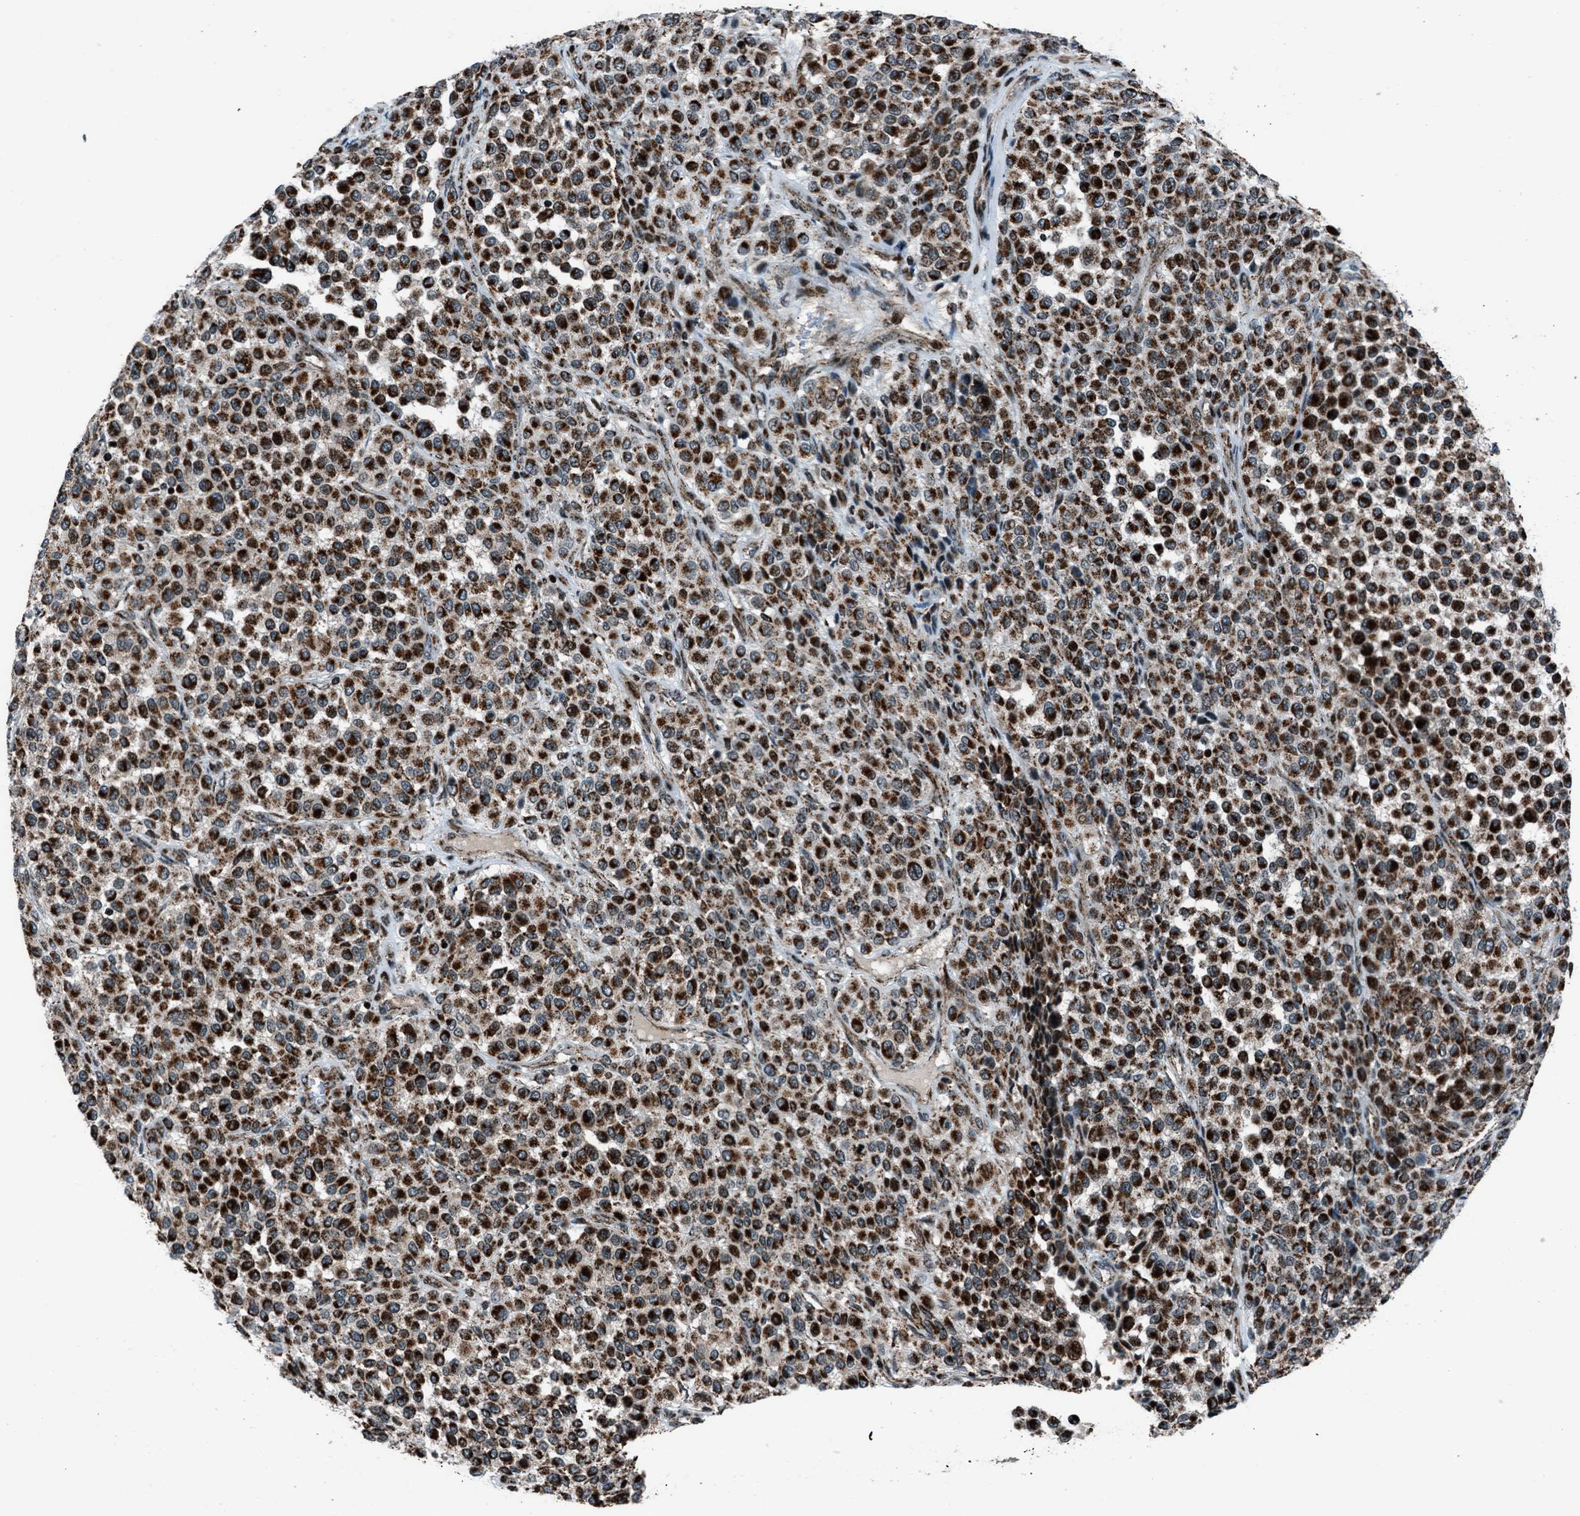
{"staining": {"intensity": "strong", "quantity": ">75%", "location": "cytoplasmic/membranous"}, "tissue": "melanoma", "cell_type": "Tumor cells", "image_type": "cancer", "snomed": [{"axis": "morphology", "description": "Malignant melanoma, Metastatic site"}, {"axis": "topography", "description": "Pancreas"}], "caption": "Immunohistochemical staining of human melanoma demonstrates high levels of strong cytoplasmic/membranous protein staining in approximately >75% of tumor cells.", "gene": "MORC3", "patient": {"sex": "female", "age": 30}}